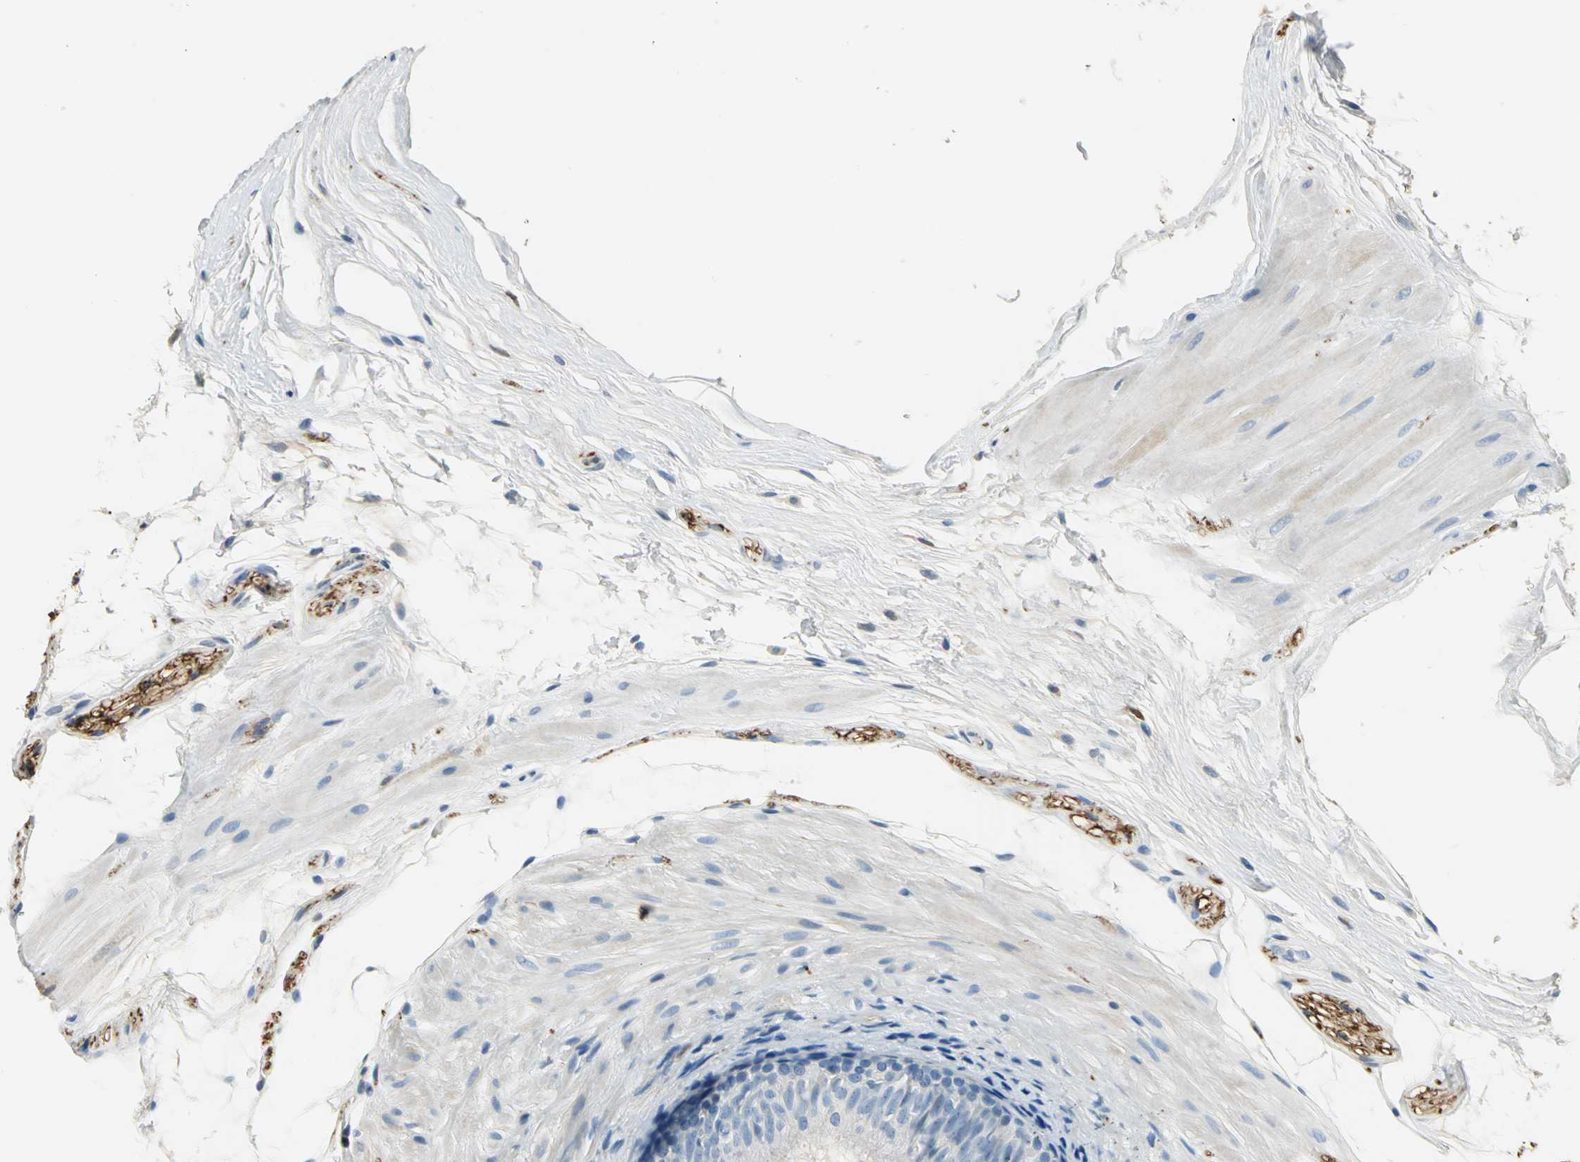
{"staining": {"intensity": "strong", "quantity": "<25%", "location": "cytoplasmic/membranous,nuclear"}, "tissue": "epididymis", "cell_type": "Glandular cells", "image_type": "normal", "snomed": [{"axis": "morphology", "description": "Normal tissue, NOS"}, {"axis": "morphology", "description": "Atrophy, NOS"}, {"axis": "topography", "description": "Testis"}, {"axis": "topography", "description": "Epididymis"}], "caption": "The image reveals staining of normal epididymis, revealing strong cytoplasmic/membranous,nuclear protein staining (brown color) within glandular cells. (DAB = brown stain, brightfield microscopy at high magnification).", "gene": "UCHL1", "patient": {"sex": "male", "age": 18}}